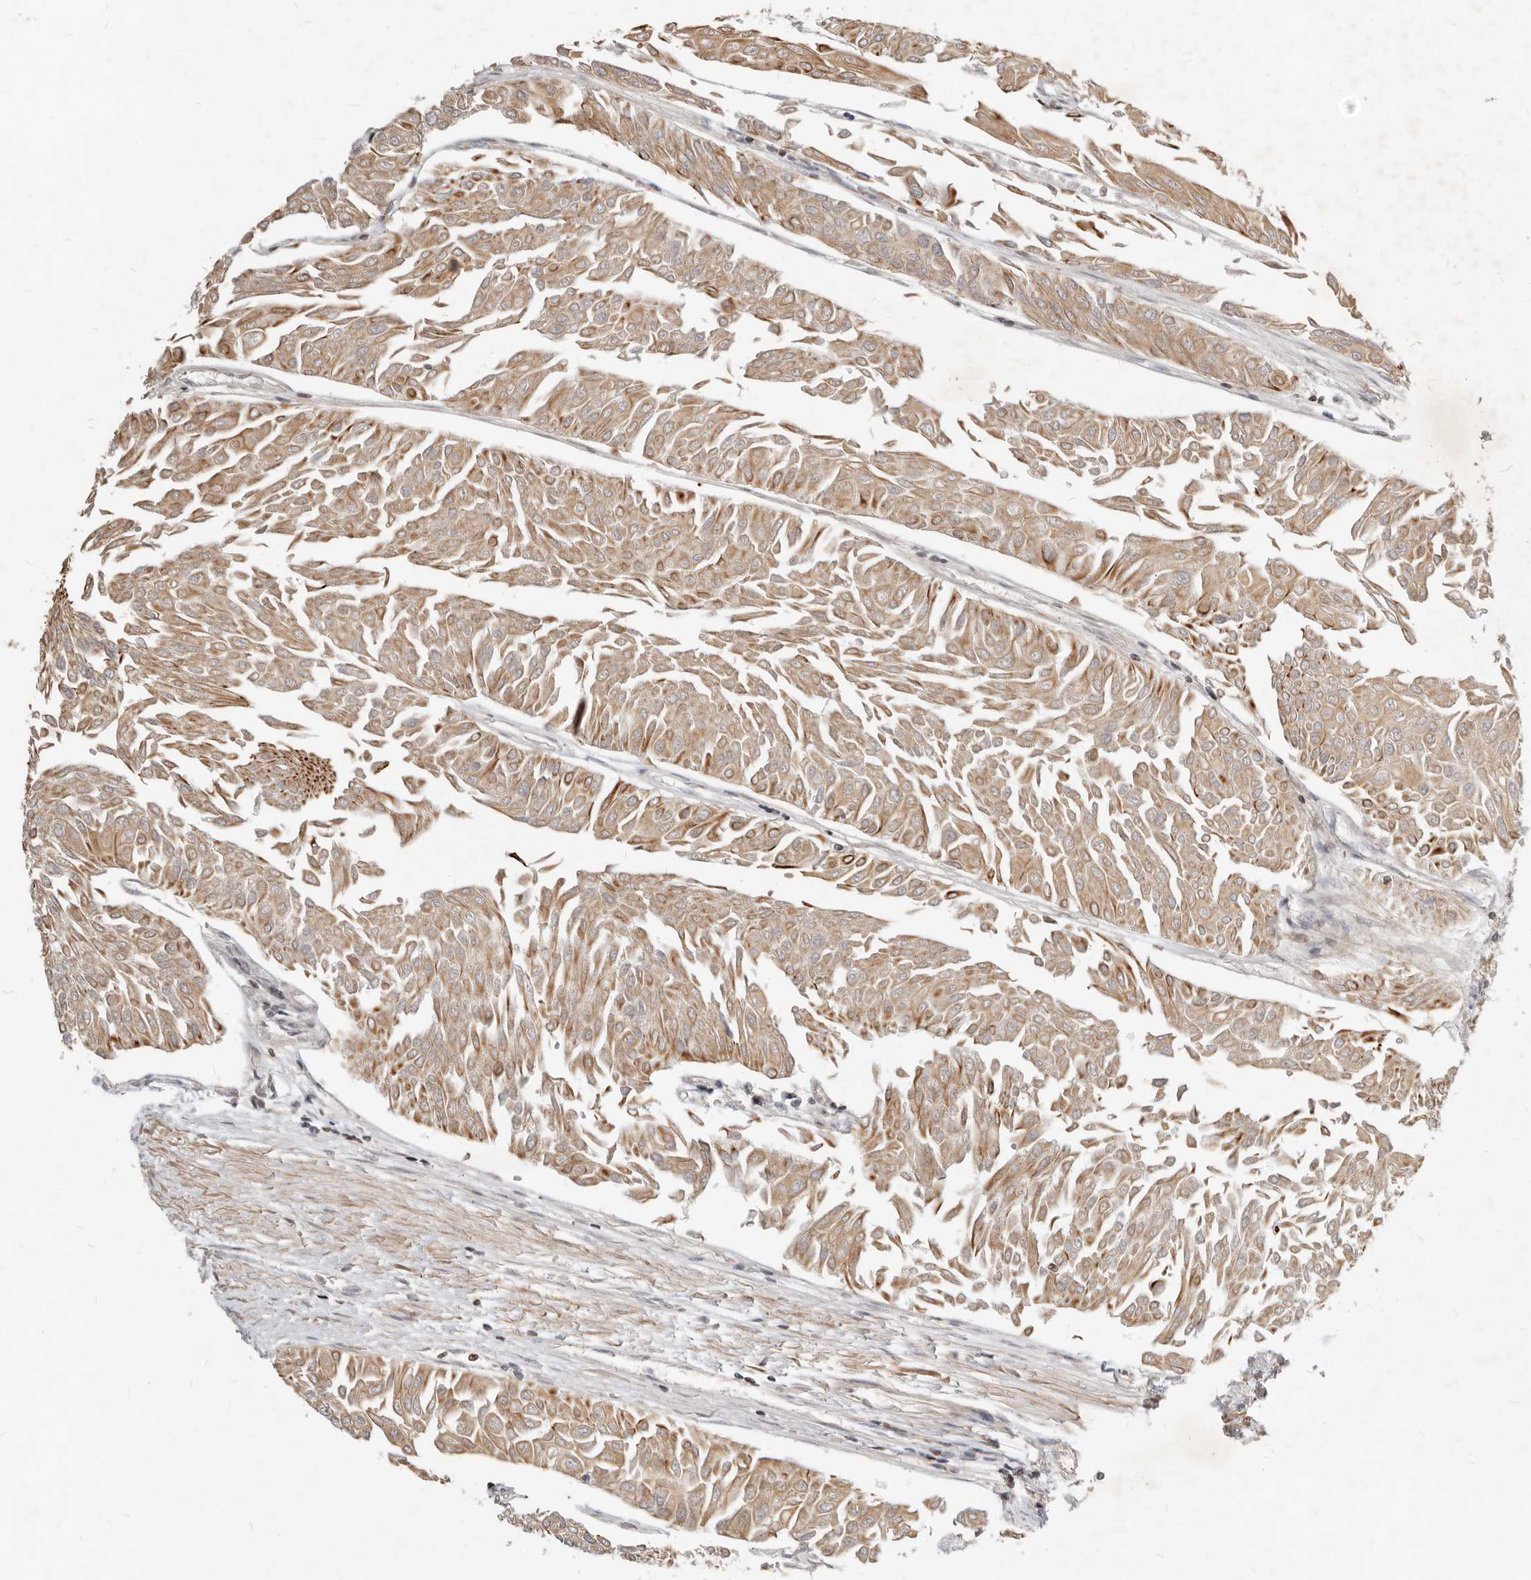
{"staining": {"intensity": "moderate", "quantity": ">75%", "location": "cytoplasmic/membranous"}, "tissue": "urothelial cancer", "cell_type": "Tumor cells", "image_type": "cancer", "snomed": [{"axis": "morphology", "description": "Urothelial carcinoma, Low grade"}, {"axis": "topography", "description": "Urinary bladder"}], "caption": "IHC image of urothelial cancer stained for a protein (brown), which exhibits medium levels of moderate cytoplasmic/membranous staining in about >75% of tumor cells.", "gene": "NPY4R", "patient": {"sex": "male", "age": 67}}